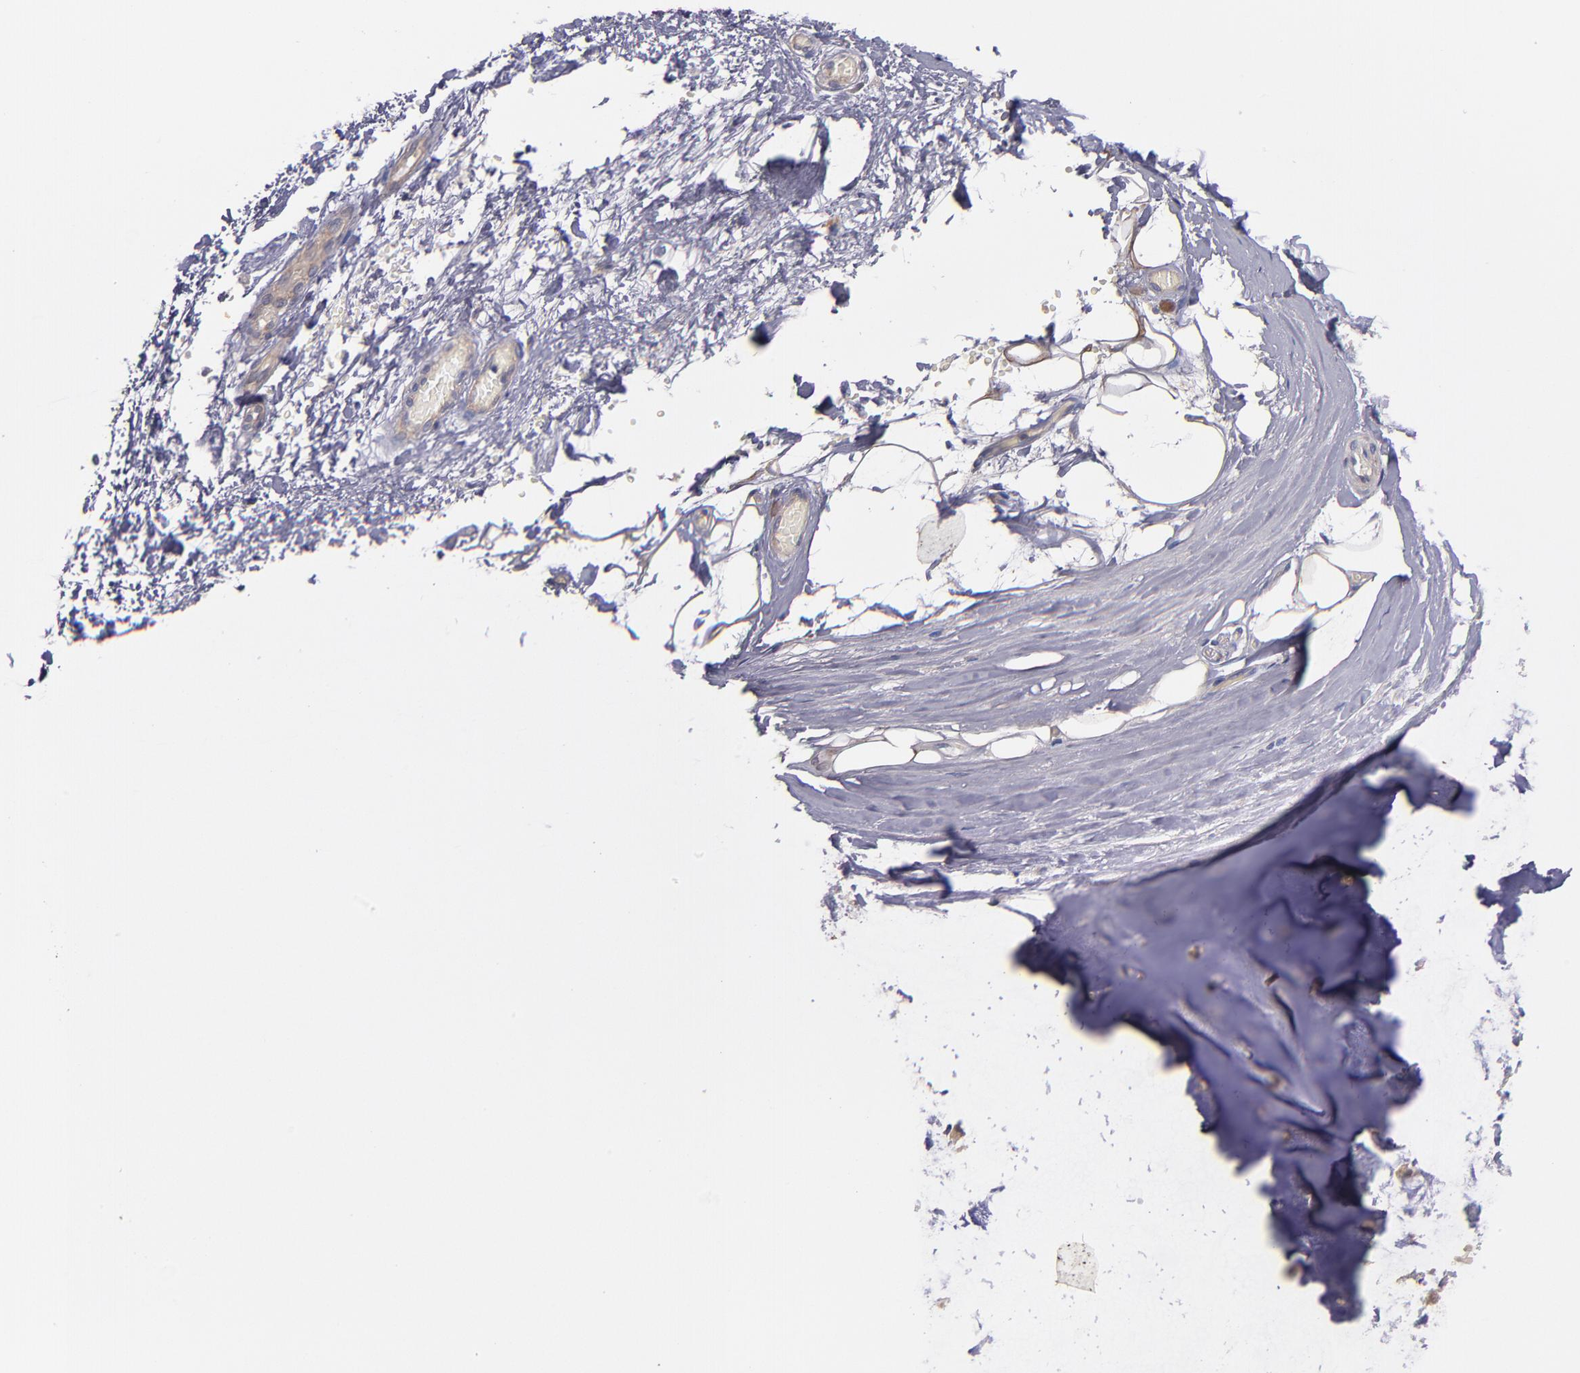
{"staining": {"intensity": "strong", "quantity": ">75%", "location": "cytoplasmic/membranous"}, "tissue": "nasopharynx", "cell_type": "Respiratory epithelial cells", "image_type": "normal", "snomed": [{"axis": "morphology", "description": "Normal tissue, NOS"}, {"axis": "topography", "description": "Nasopharynx"}], "caption": "A high-resolution micrograph shows immunohistochemistry (IHC) staining of normal nasopharynx, which exhibits strong cytoplasmic/membranous staining in about >75% of respiratory epithelial cells. (IHC, brightfield microscopy, high magnification).", "gene": "MAGEE1", "patient": {"sex": "male", "age": 56}}